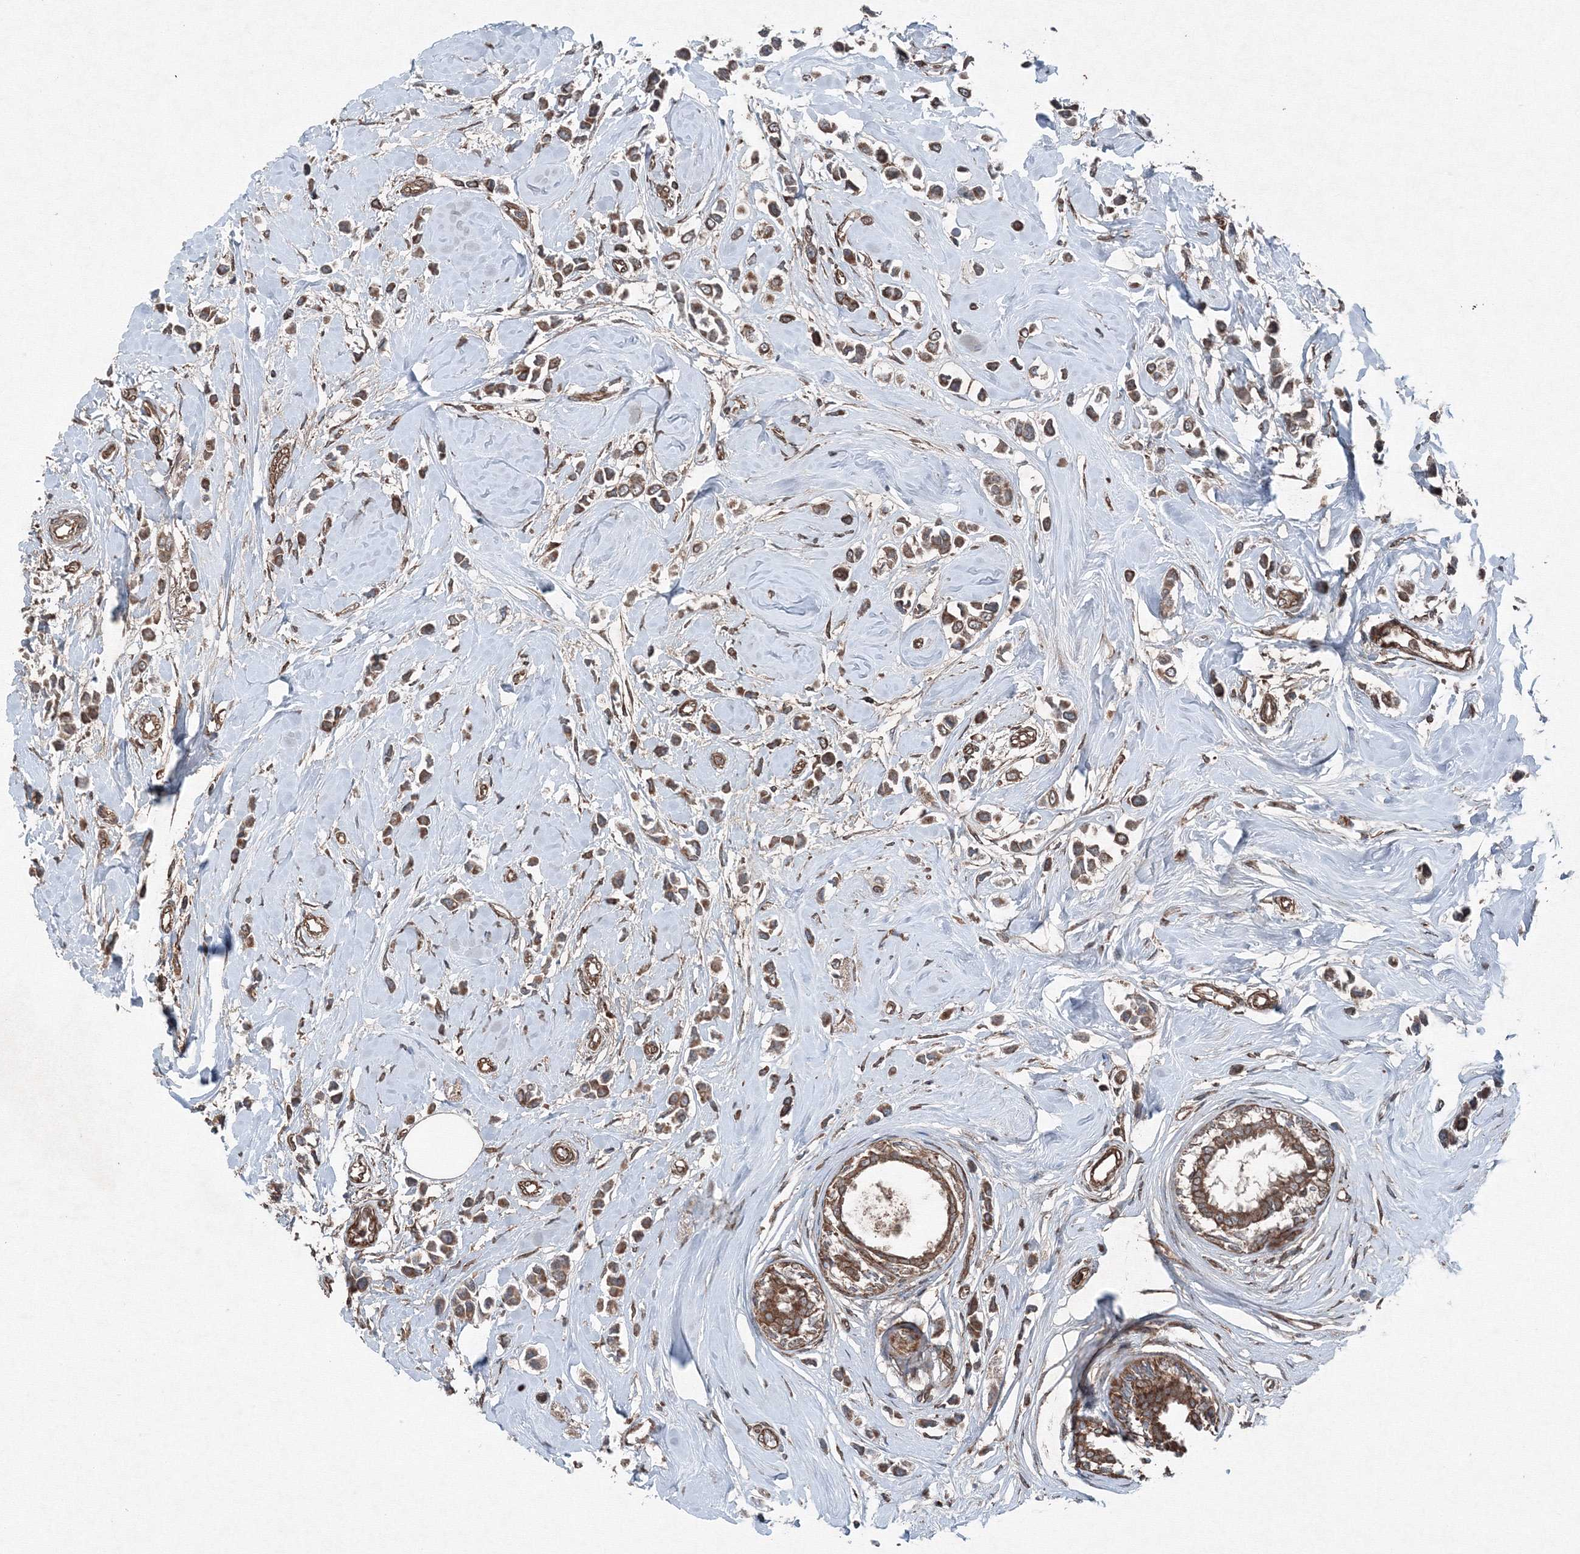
{"staining": {"intensity": "moderate", "quantity": ">75%", "location": "cytoplasmic/membranous"}, "tissue": "breast cancer", "cell_type": "Tumor cells", "image_type": "cancer", "snomed": [{"axis": "morphology", "description": "Lobular carcinoma"}, {"axis": "topography", "description": "Breast"}], "caption": "A brown stain labels moderate cytoplasmic/membranous staining of a protein in human lobular carcinoma (breast) tumor cells.", "gene": "COPS7B", "patient": {"sex": "female", "age": 51}}